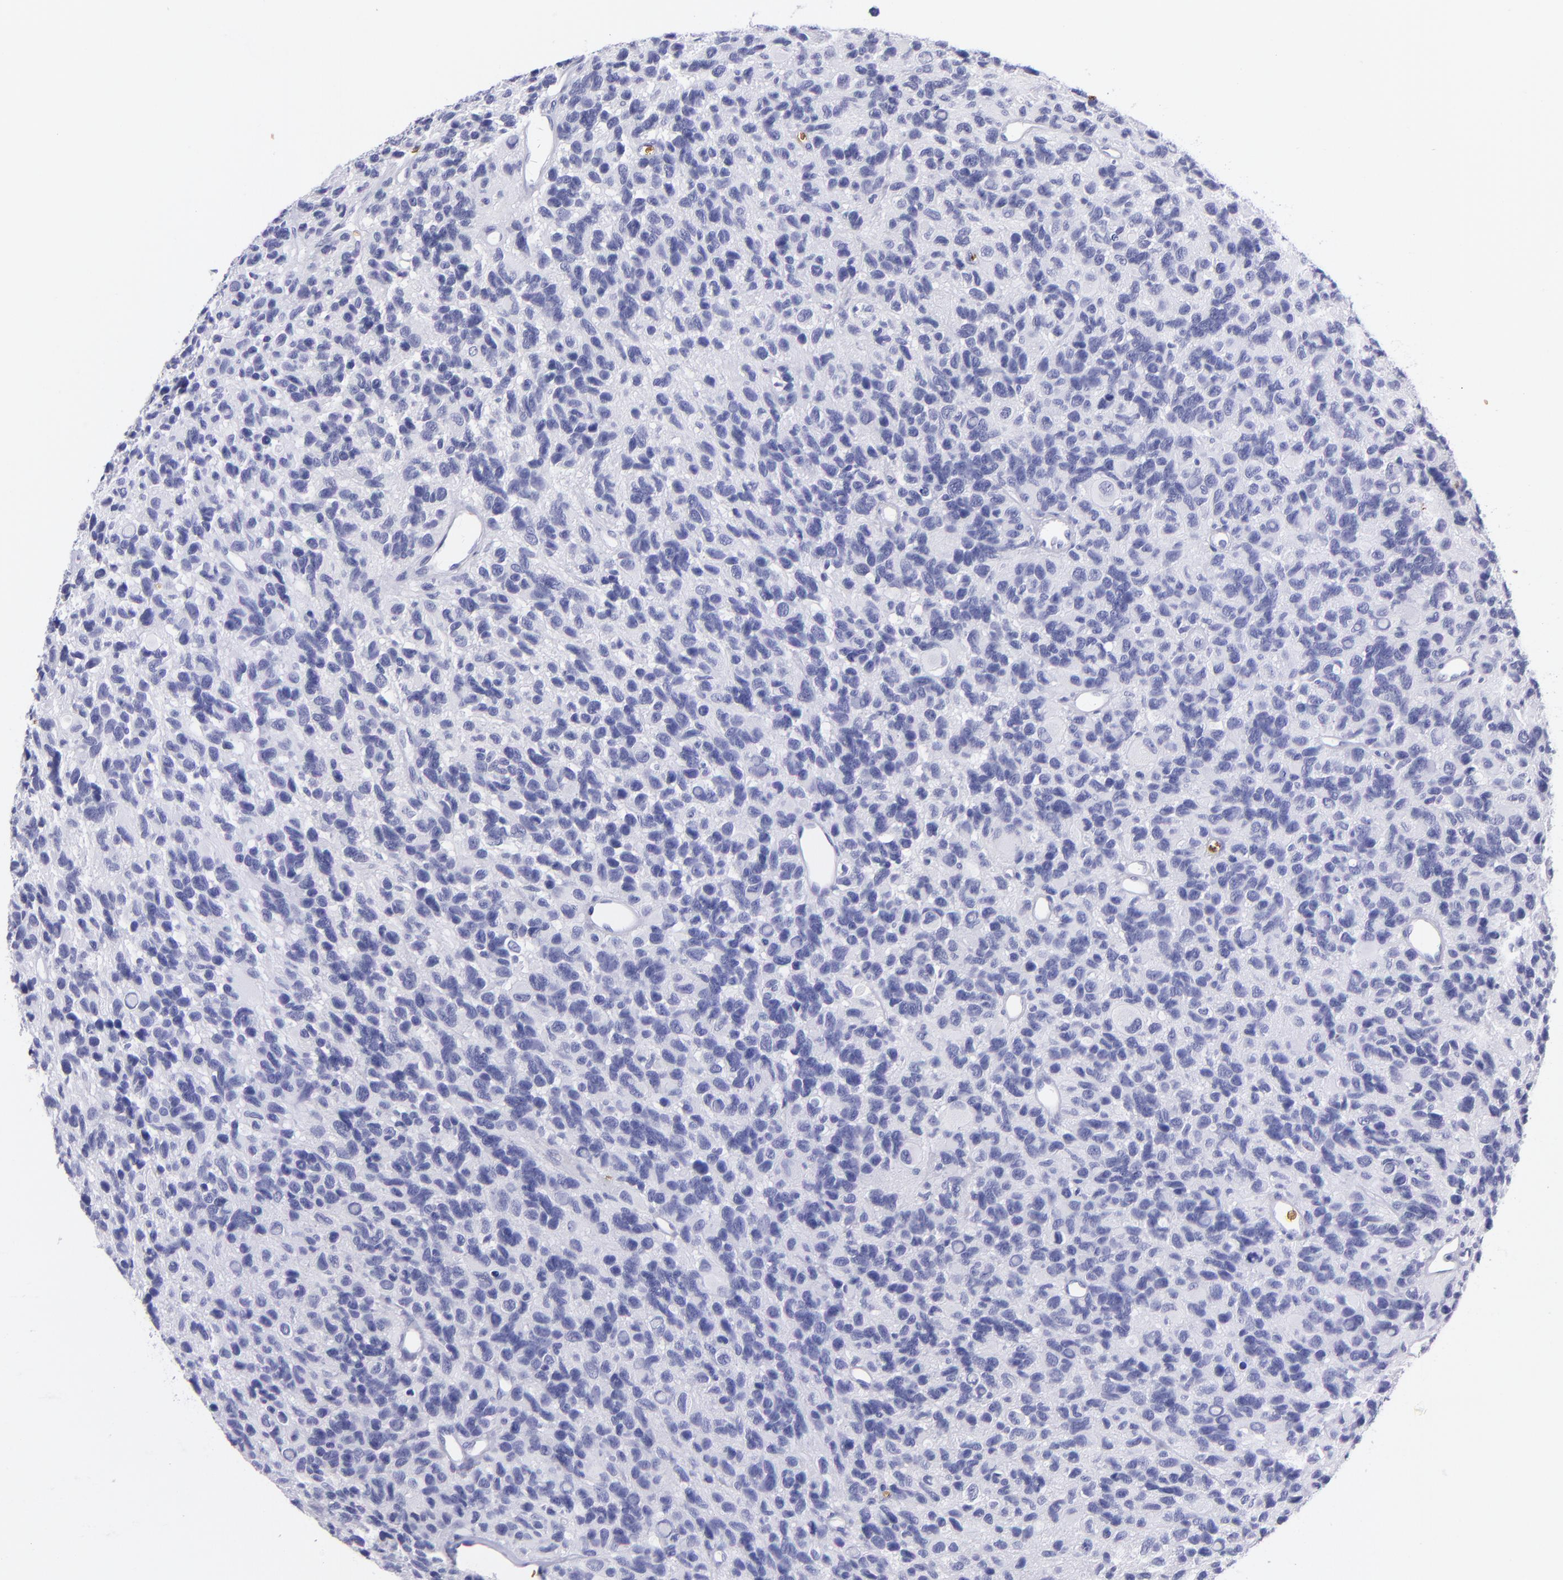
{"staining": {"intensity": "negative", "quantity": "none", "location": "none"}, "tissue": "glioma", "cell_type": "Tumor cells", "image_type": "cancer", "snomed": [{"axis": "morphology", "description": "Glioma, malignant, High grade"}, {"axis": "topography", "description": "Brain"}], "caption": "Immunohistochemistry (IHC) micrograph of neoplastic tissue: human malignant high-grade glioma stained with DAB (3,3'-diaminobenzidine) reveals no significant protein positivity in tumor cells.", "gene": "GYPA", "patient": {"sex": "male", "age": 77}}